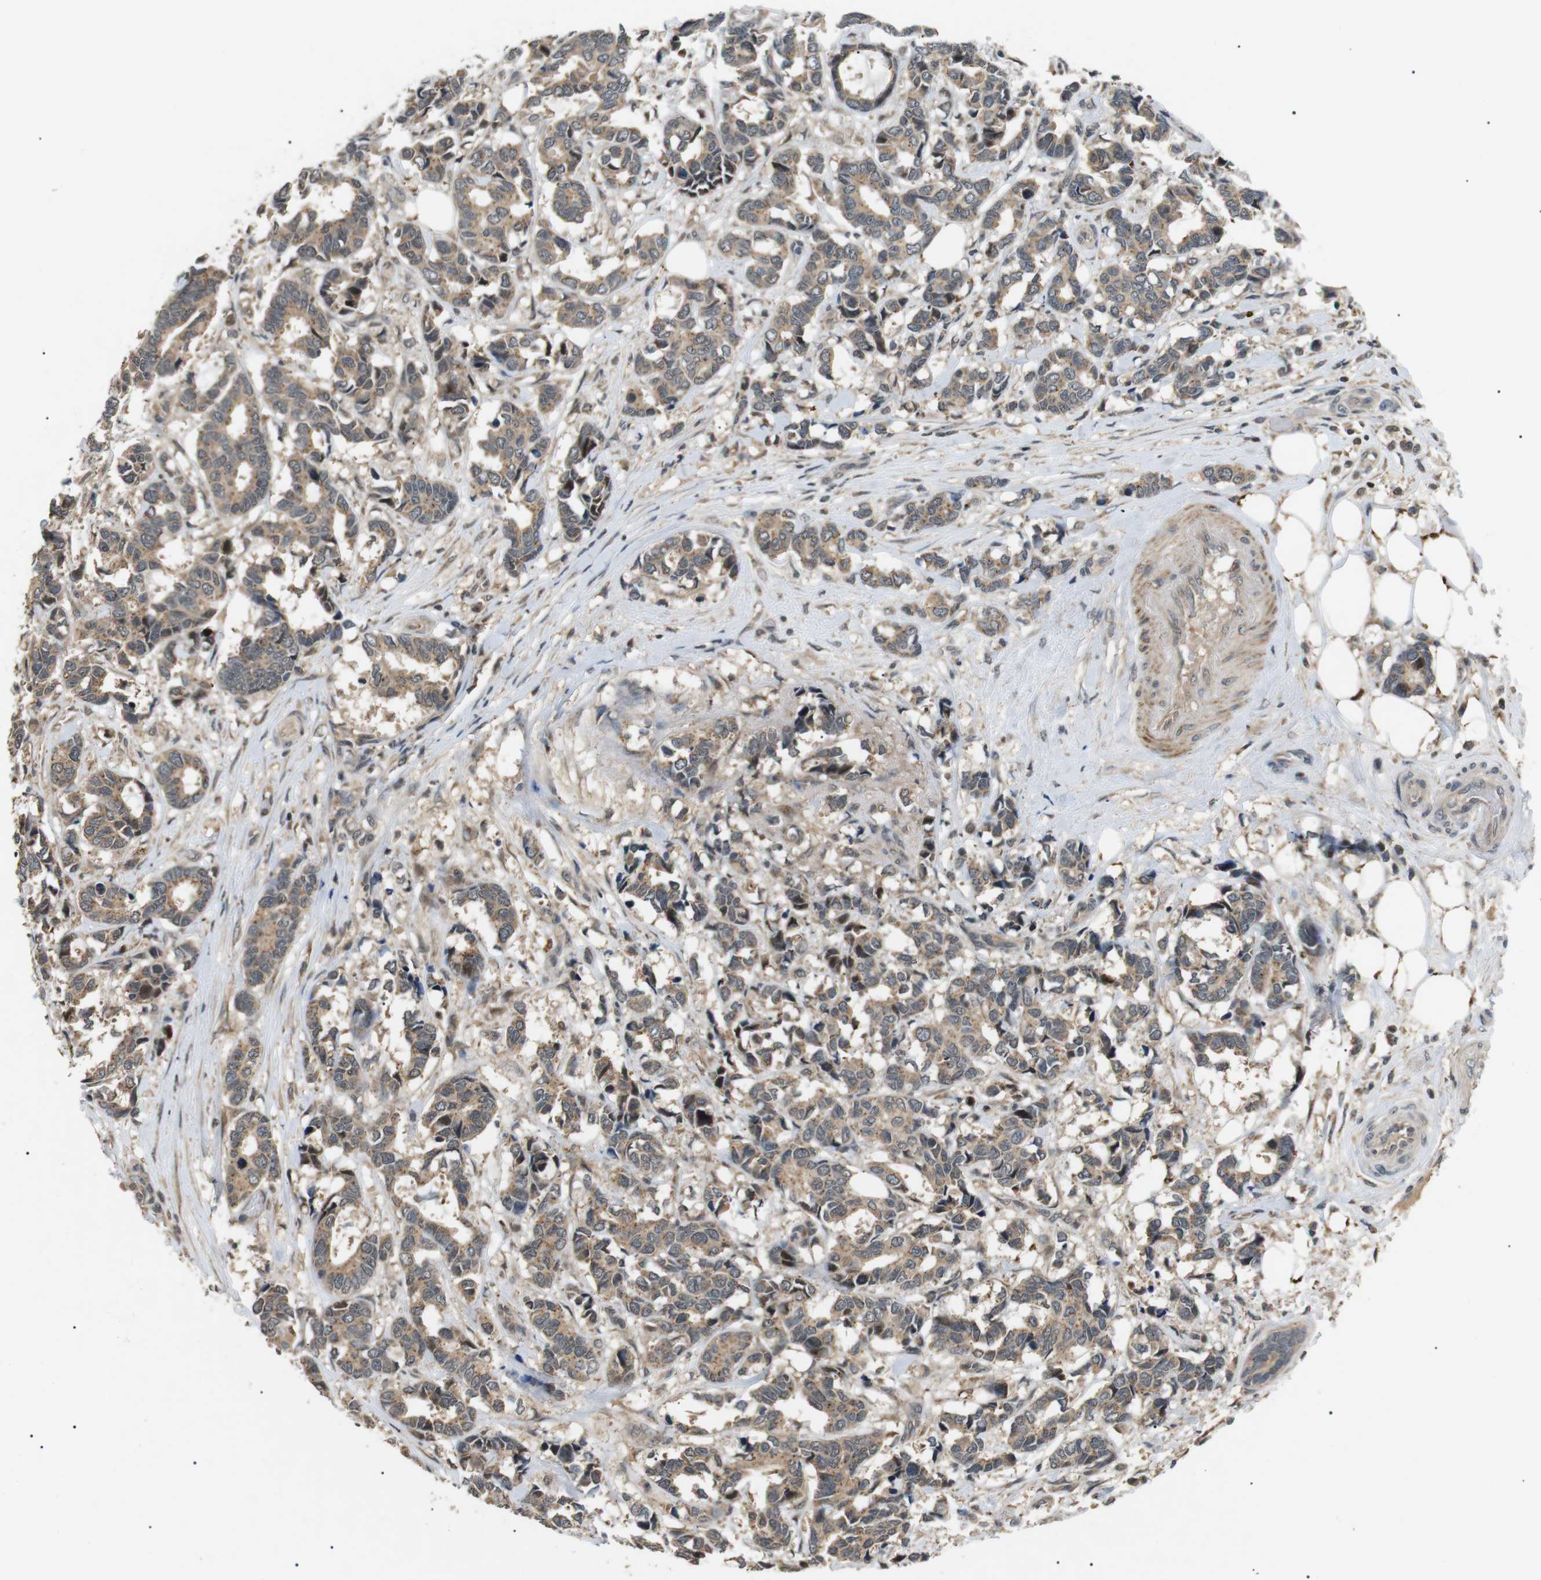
{"staining": {"intensity": "weak", "quantity": ">75%", "location": "cytoplasmic/membranous"}, "tissue": "breast cancer", "cell_type": "Tumor cells", "image_type": "cancer", "snomed": [{"axis": "morphology", "description": "Duct carcinoma"}, {"axis": "topography", "description": "Breast"}], "caption": "Human breast cancer (intraductal carcinoma) stained with a protein marker exhibits weak staining in tumor cells.", "gene": "HSPA13", "patient": {"sex": "female", "age": 87}}